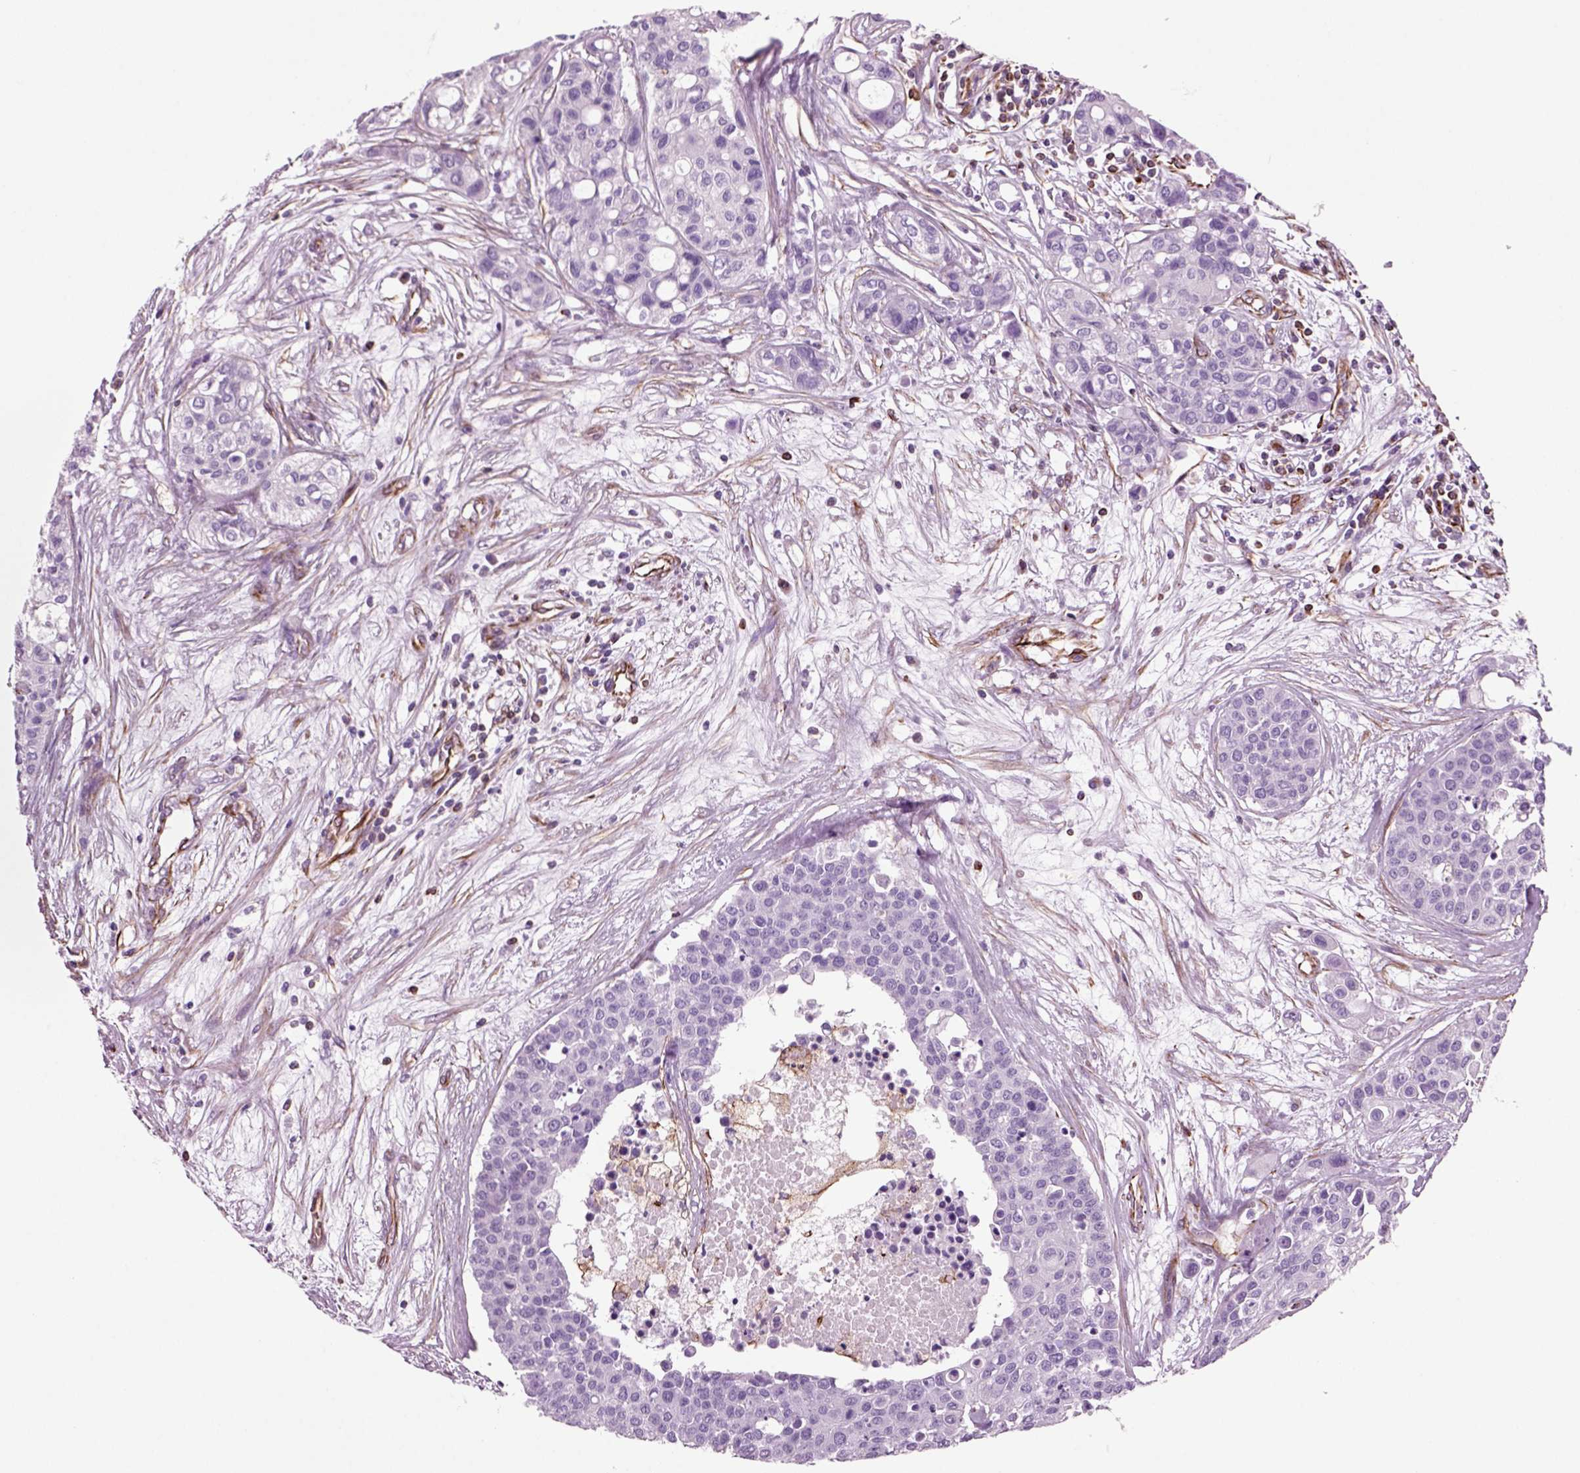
{"staining": {"intensity": "negative", "quantity": "none", "location": "none"}, "tissue": "carcinoid", "cell_type": "Tumor cells", "image_type": "cancer", "snomed": [{"axis": "morphology", "description": "Carcinoid, malignant, NOS"}, {"axis": "topography", "description": "Colon"}], "caption": "Tumor cells are negative for brown protein staining in carcinoid.", "gene": "ACER3", "patient": {"sex": "male", "age": 81}}